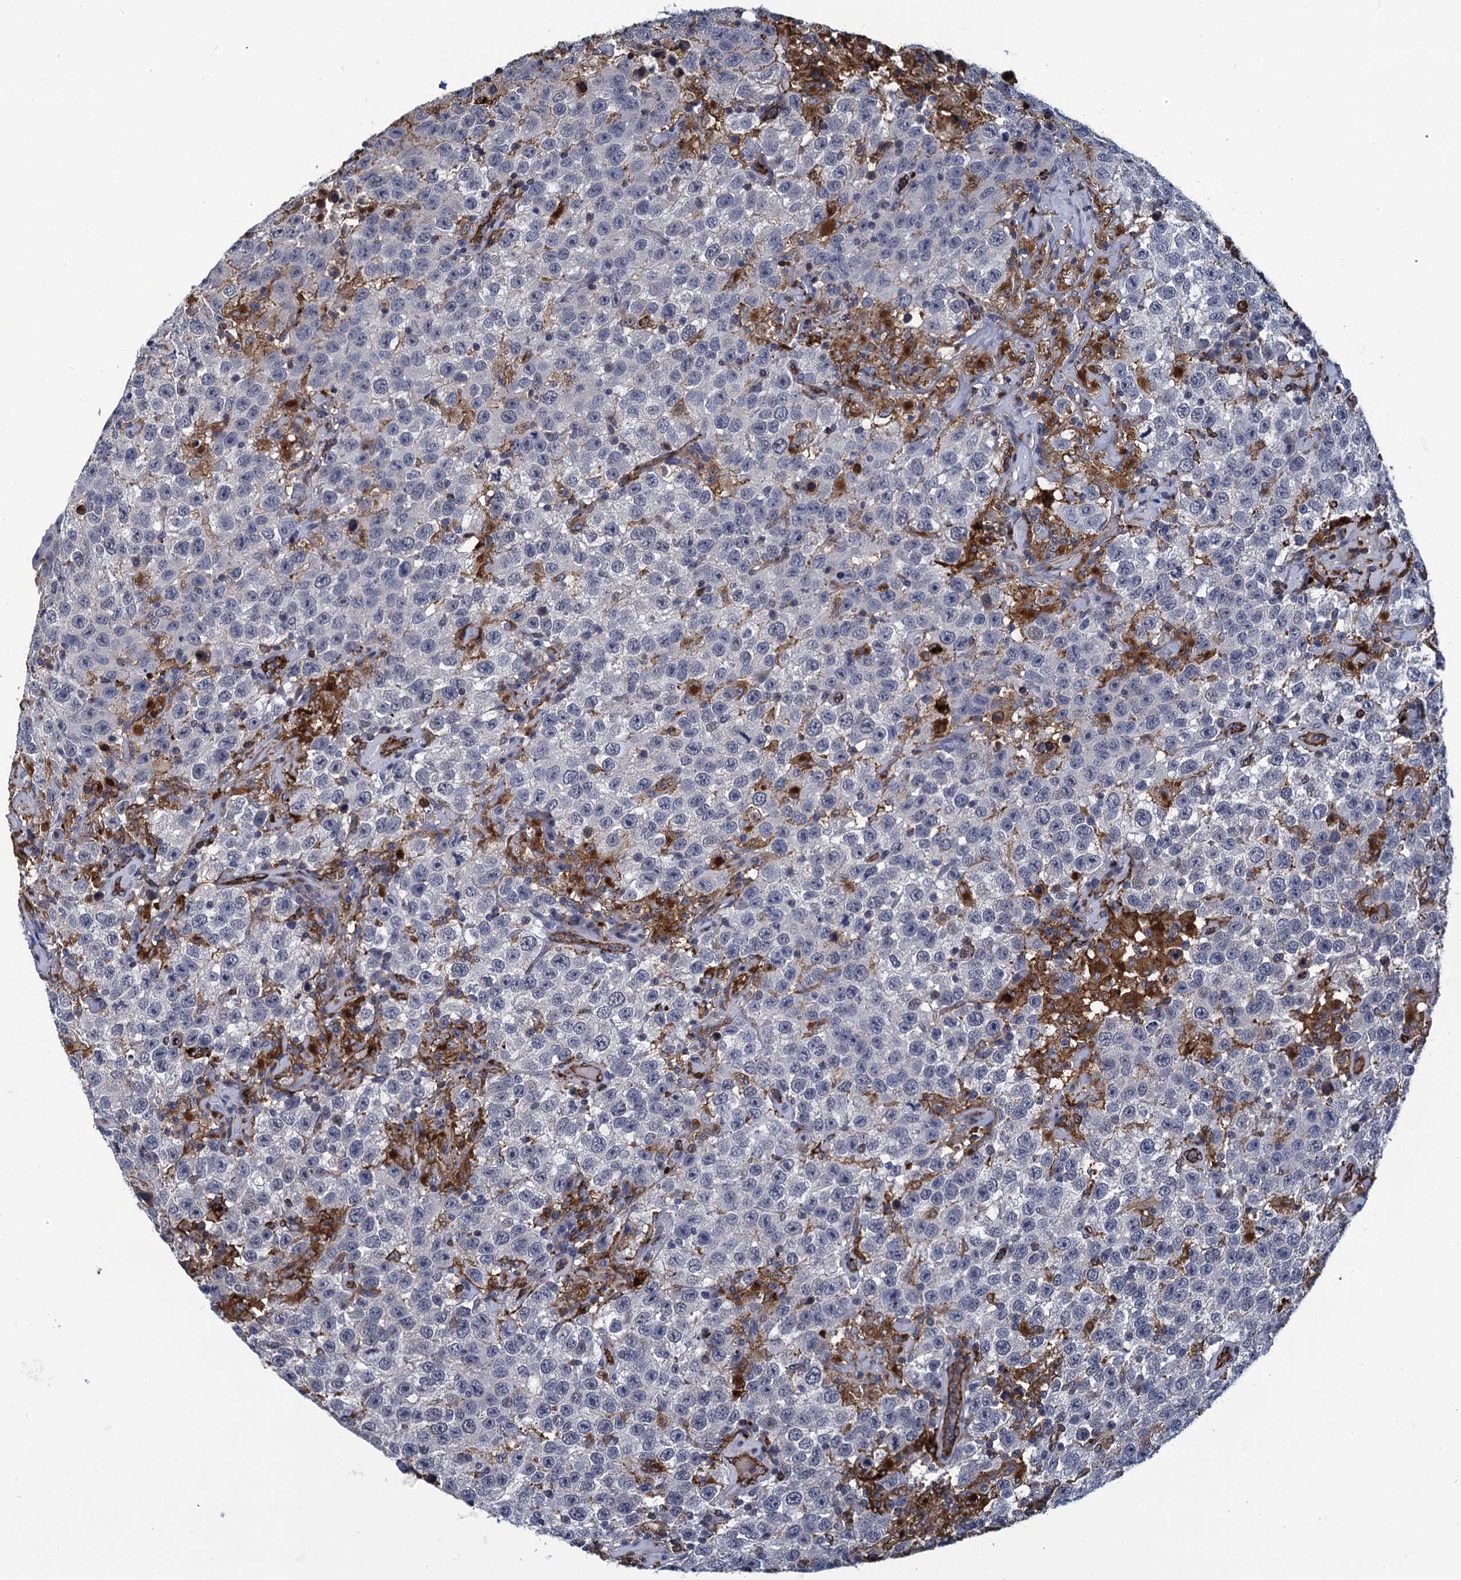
{"staining": {"intensity": "weak", "quantity": "<25%", "location": "cytoplasmic/membranous"}, "tissue": "testis cancer", "cell_type": "Tumor cells", "image_type": "cancer", "snomed": [{"axis": "morphology", "description": "Seminoma, NOS"}, {"axis": "topography", "description": "Testis"}], "caption": "Testis cancer (seminoma) was stained to show a protein in brown. There is no significant expression in tumor cells.", "gene": "DNHD1", "patient": {"sex": "male", "age": 41}}